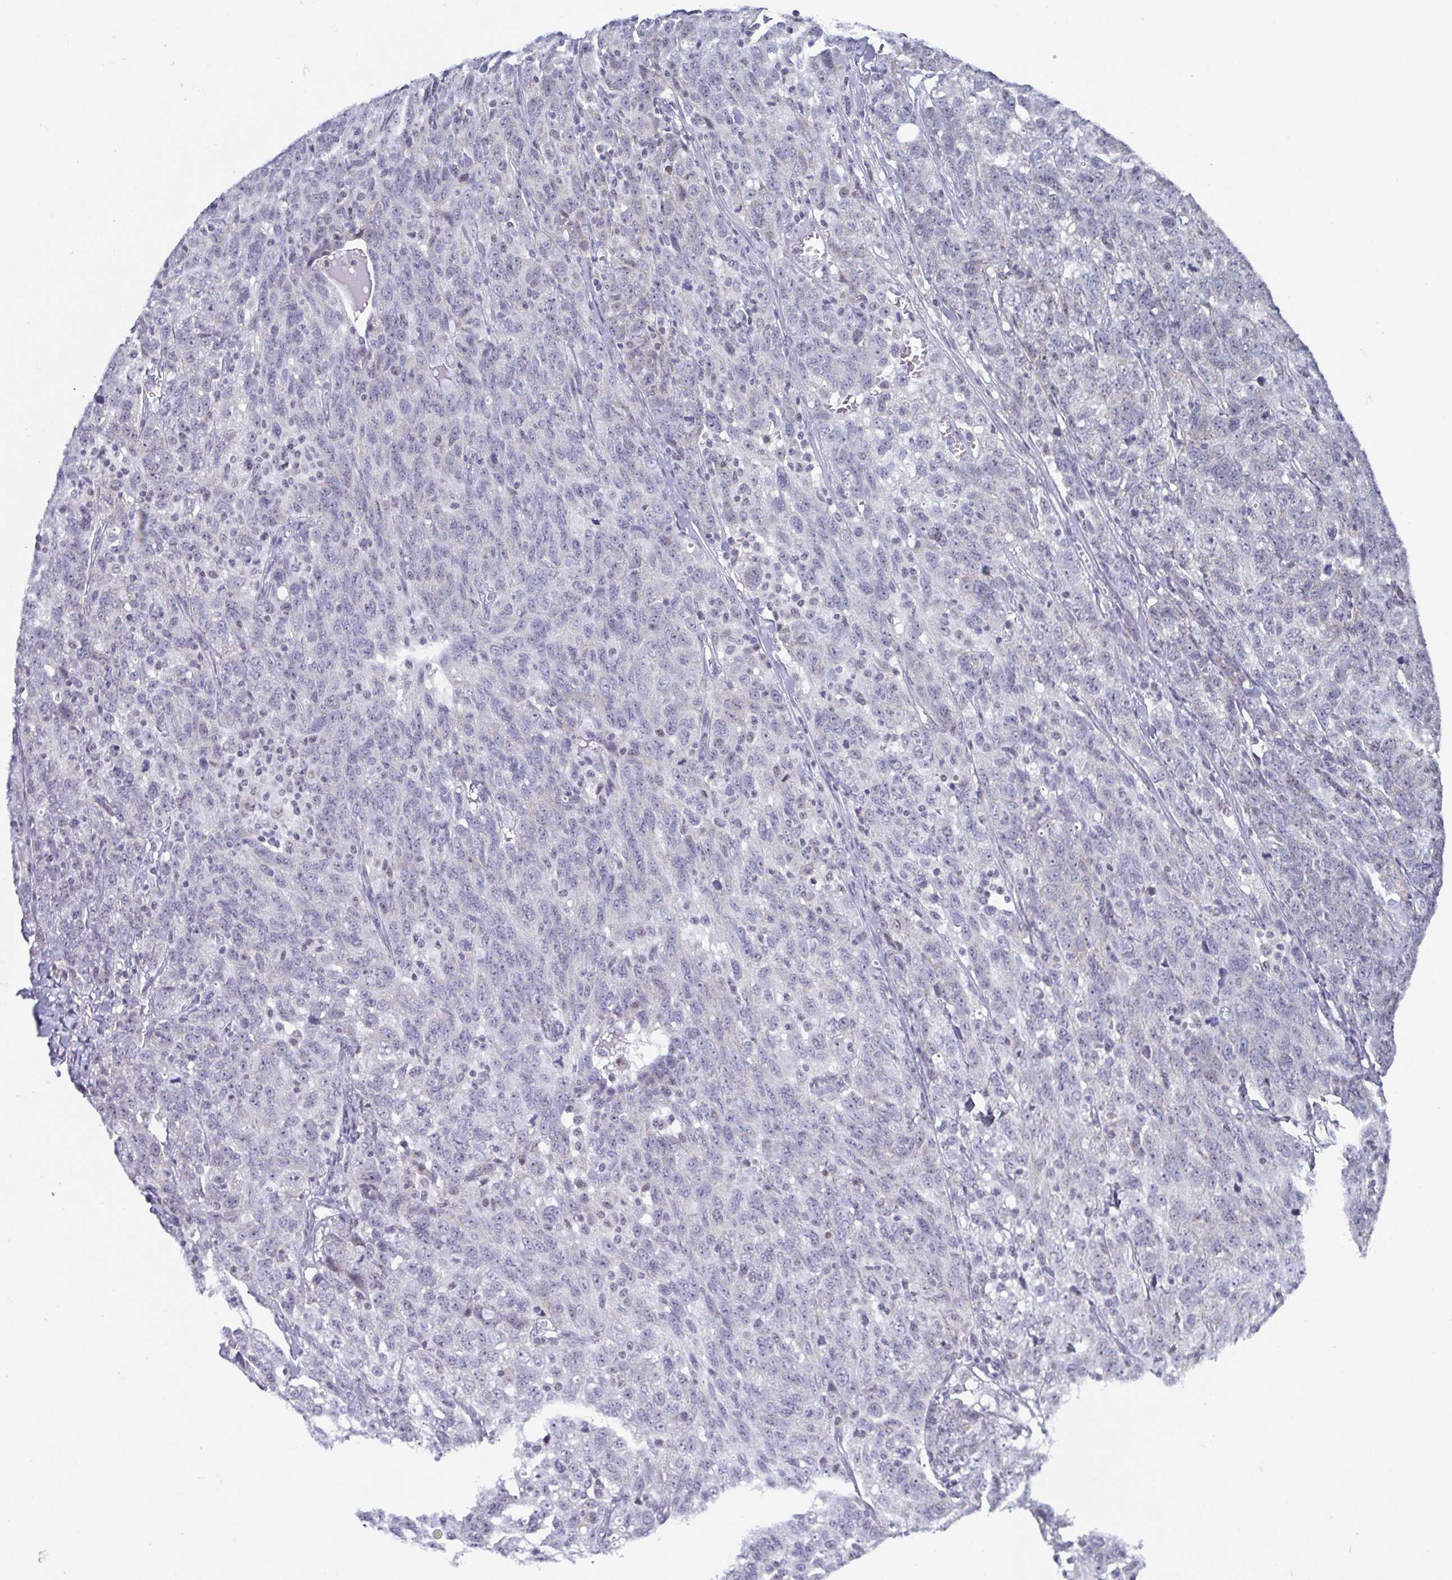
{"staining": {"intensity": "negative", "quantity": "none", "location": "none"}, "tissue": "ovarian cancer", "cell_type": "Tumor cells", "image_type": "cancer", "snomed": [{"axis": "morphology", "description": "Cystadenocarcinoma, serous, NOS"}, {"axis": "topography", "description": "Ovary"}], "caption": "This photomicrograph is of serous cystadenocarcinoma (ovarian) stained with immunohistochemistry to label a protein in brown with the nuclei are counter-stained blue. There is no staining in tumor cells. (IHC, brightfield microscopy, high magnification).", "gene": "EXOSC7", "patient": {"sex": "female", "age": 71}}